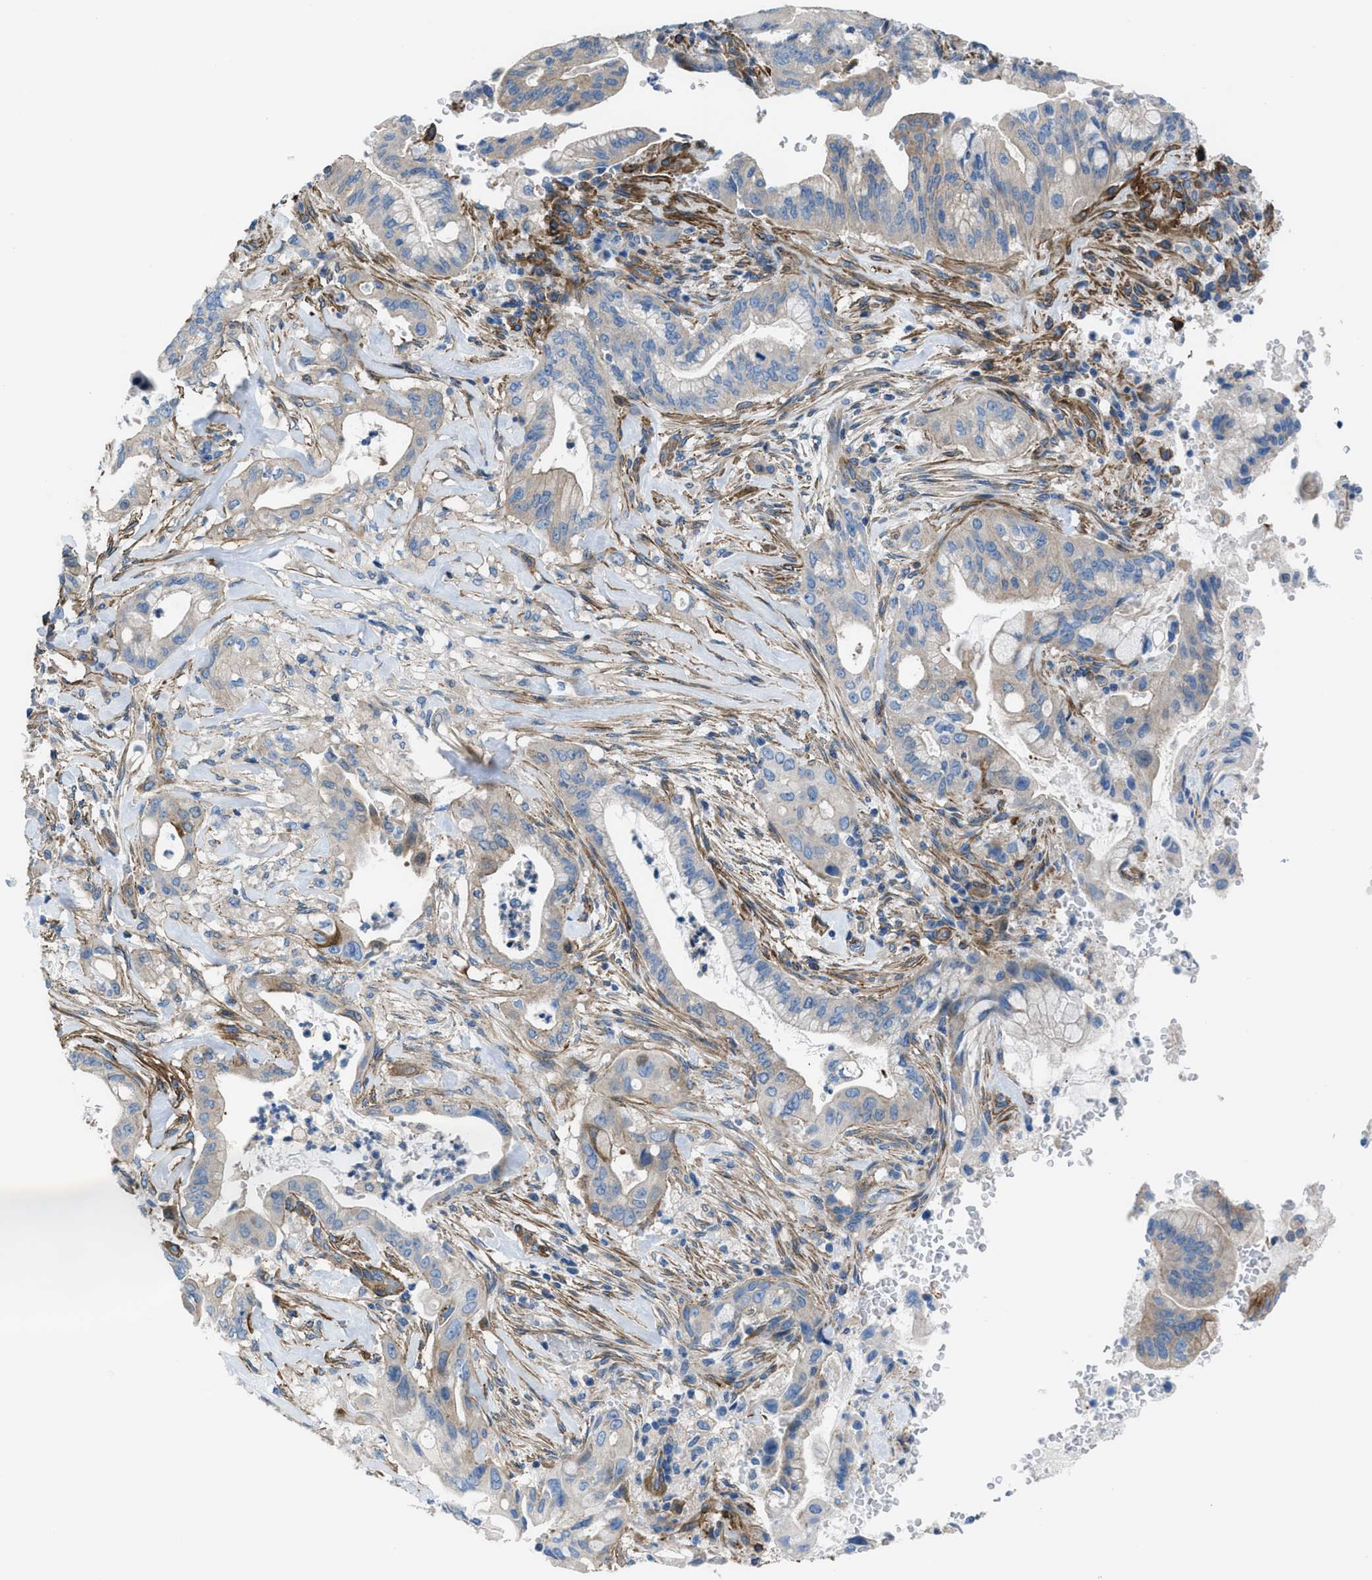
{"staining": {"intensity": "weak", "quantity": "<25%", "location": "cytoplasmic/membranous"}, "tissue": "pancreatic cancer", "cell_type": "Tumor cells", "image_type": "cancer", "snomed": [{"axis": "morphology", "description": "Adenocarcinoma, NOS"}, {"axis": "topography", "description": "Pancreas"}], "caption": "Tumor cells are negative for brown protein staining in pancreatic adenocarcinoma.", "gene": "KCNH7", "patient": {"sex": "female", "age": 73}}